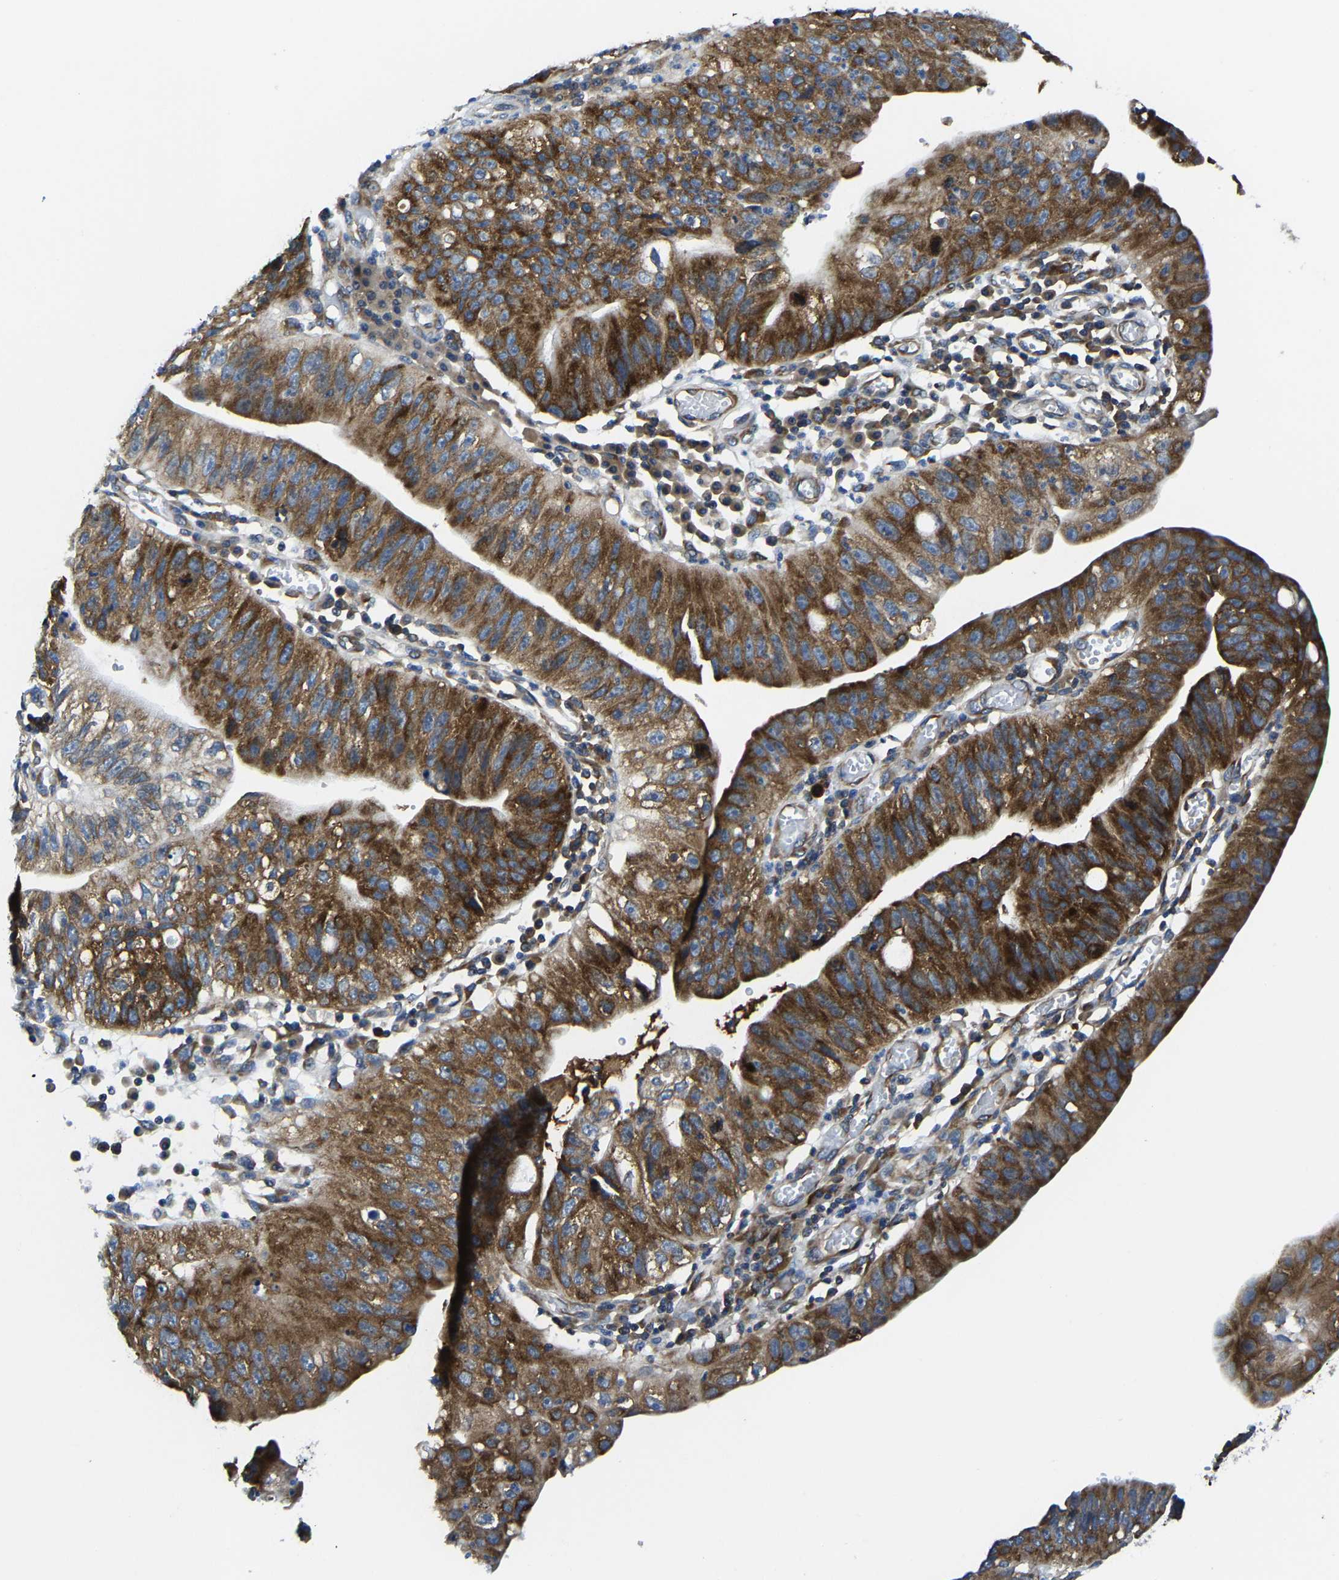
{"staining": {"intensity": "strong", "quantity": ">75%", "location": "cytoplasmic/membranous"}, "tissue": "stomach cancer", "cell_type": "Tumor cells", "image_type": "cancer", "snomed": [{"axis": "morphology", "description": "Adenocarcinoma, NOS"}, {"axis": "topography", "description": "Stomach"}], "caption": "Protein expression analysis of human stomach adenocarcinoma reveals strong cytoplasmic/membranous positivity in about >75% of tumor cells.", "gene": "G3BP2", "patient": {"sex": "male", "age": 59}}